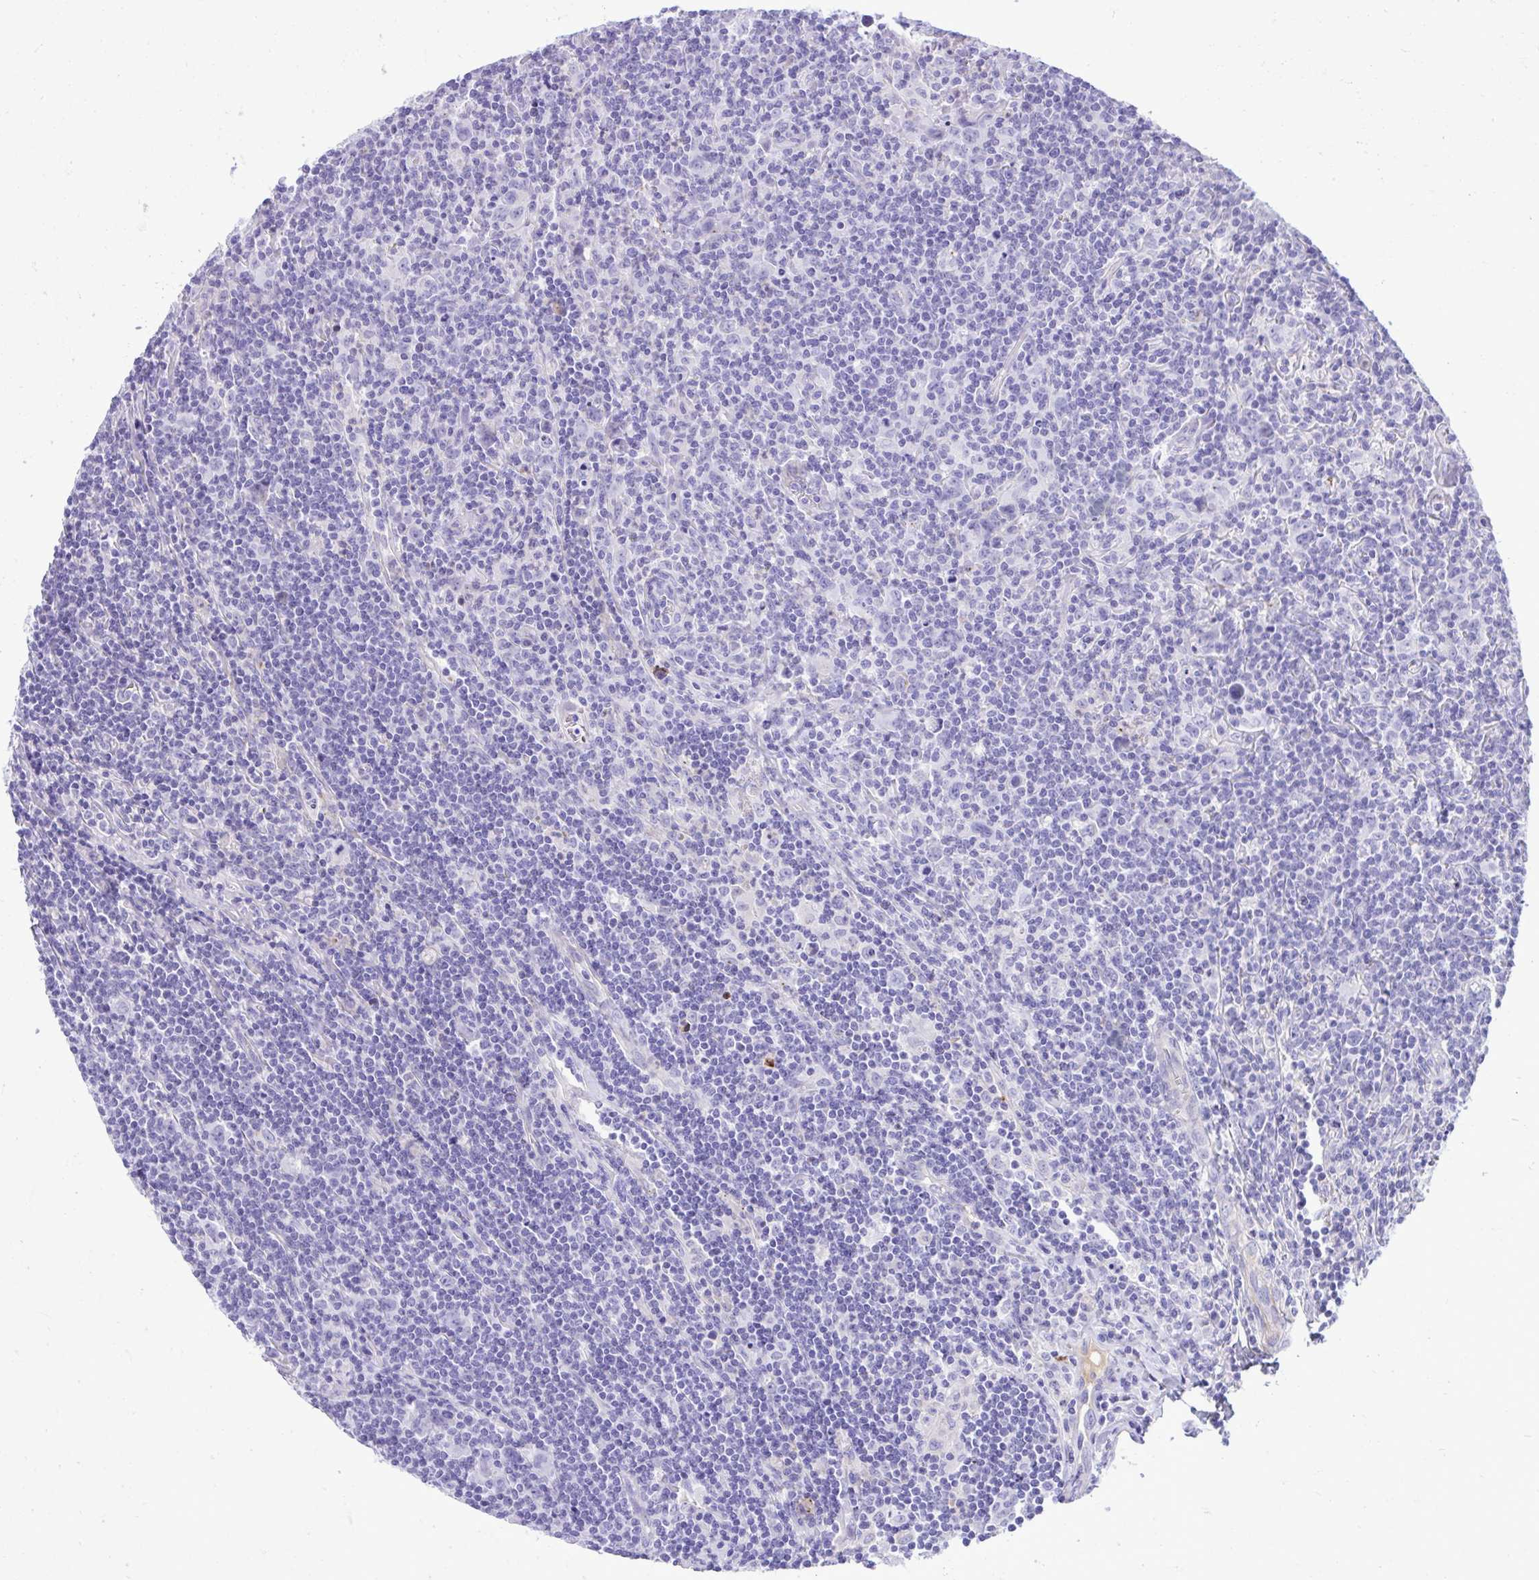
{"staining": {"intensity": "negative", "quantity": "none", "location": "none"}, "tissue": "lymphoma", "cell_type": "Tumor cells", "image_type": "cancer", "snomed": [{"axis": "morphology", "description": "Hodgkin's disease, NOS"}, {"axis": "topography", "description": "Lymph node"}], "caption": "IHC of human lymphoma demonstrates no positivity in tumor cells.", "gene": "HRG", "patient": {"sex": "female", "age": 18}}